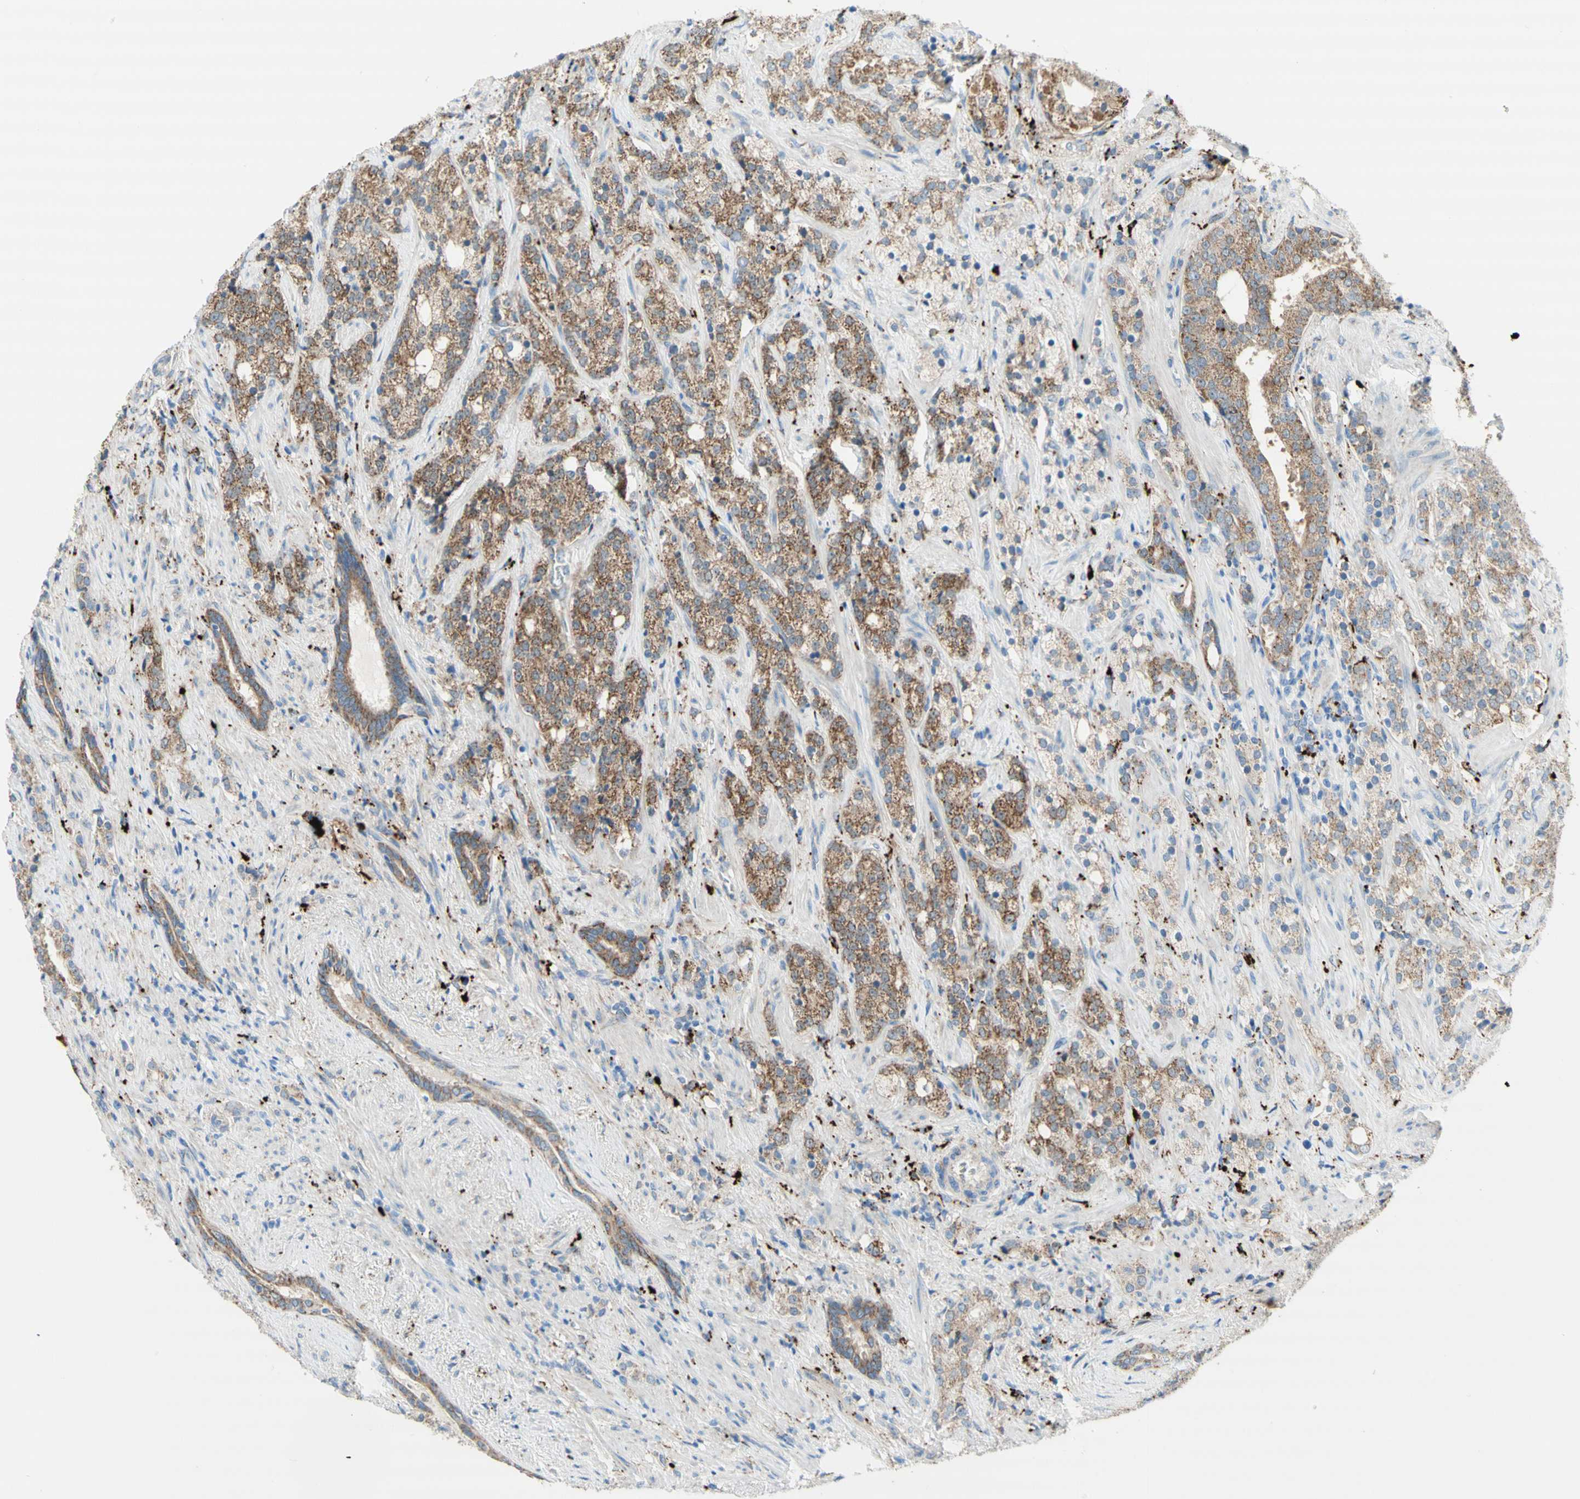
{"staining": {"intensity": "moderate", "quantity": ">75%", "location": "cytoplasmic/membranous"}, "tissue": "prostate cancer", "cell_type": "Tumor cells", "image_type": "cancer", "snomed": [{"axis": "morphology", "description": "Adenocarcinoma, High grade"}, {"axis": "topography", "description": "Prostate"}], "caption": "Immunohistochemistry (IHC) staining of prostate cancer (high-grade adenocarcinoma), which displays medium levels of moderate cytoplasmic/membranous expression in about >75% of tumor cells indicating moderate cytoplasmic/membranous protein staining. The staining was performed using DAB (3,3'-diaminobenzidine) (brown) for protein detection and nuclei were counterstained in hematoxylin (blue).", "gene": "URB2", "patient": {"sex": "male", "age": 71}}